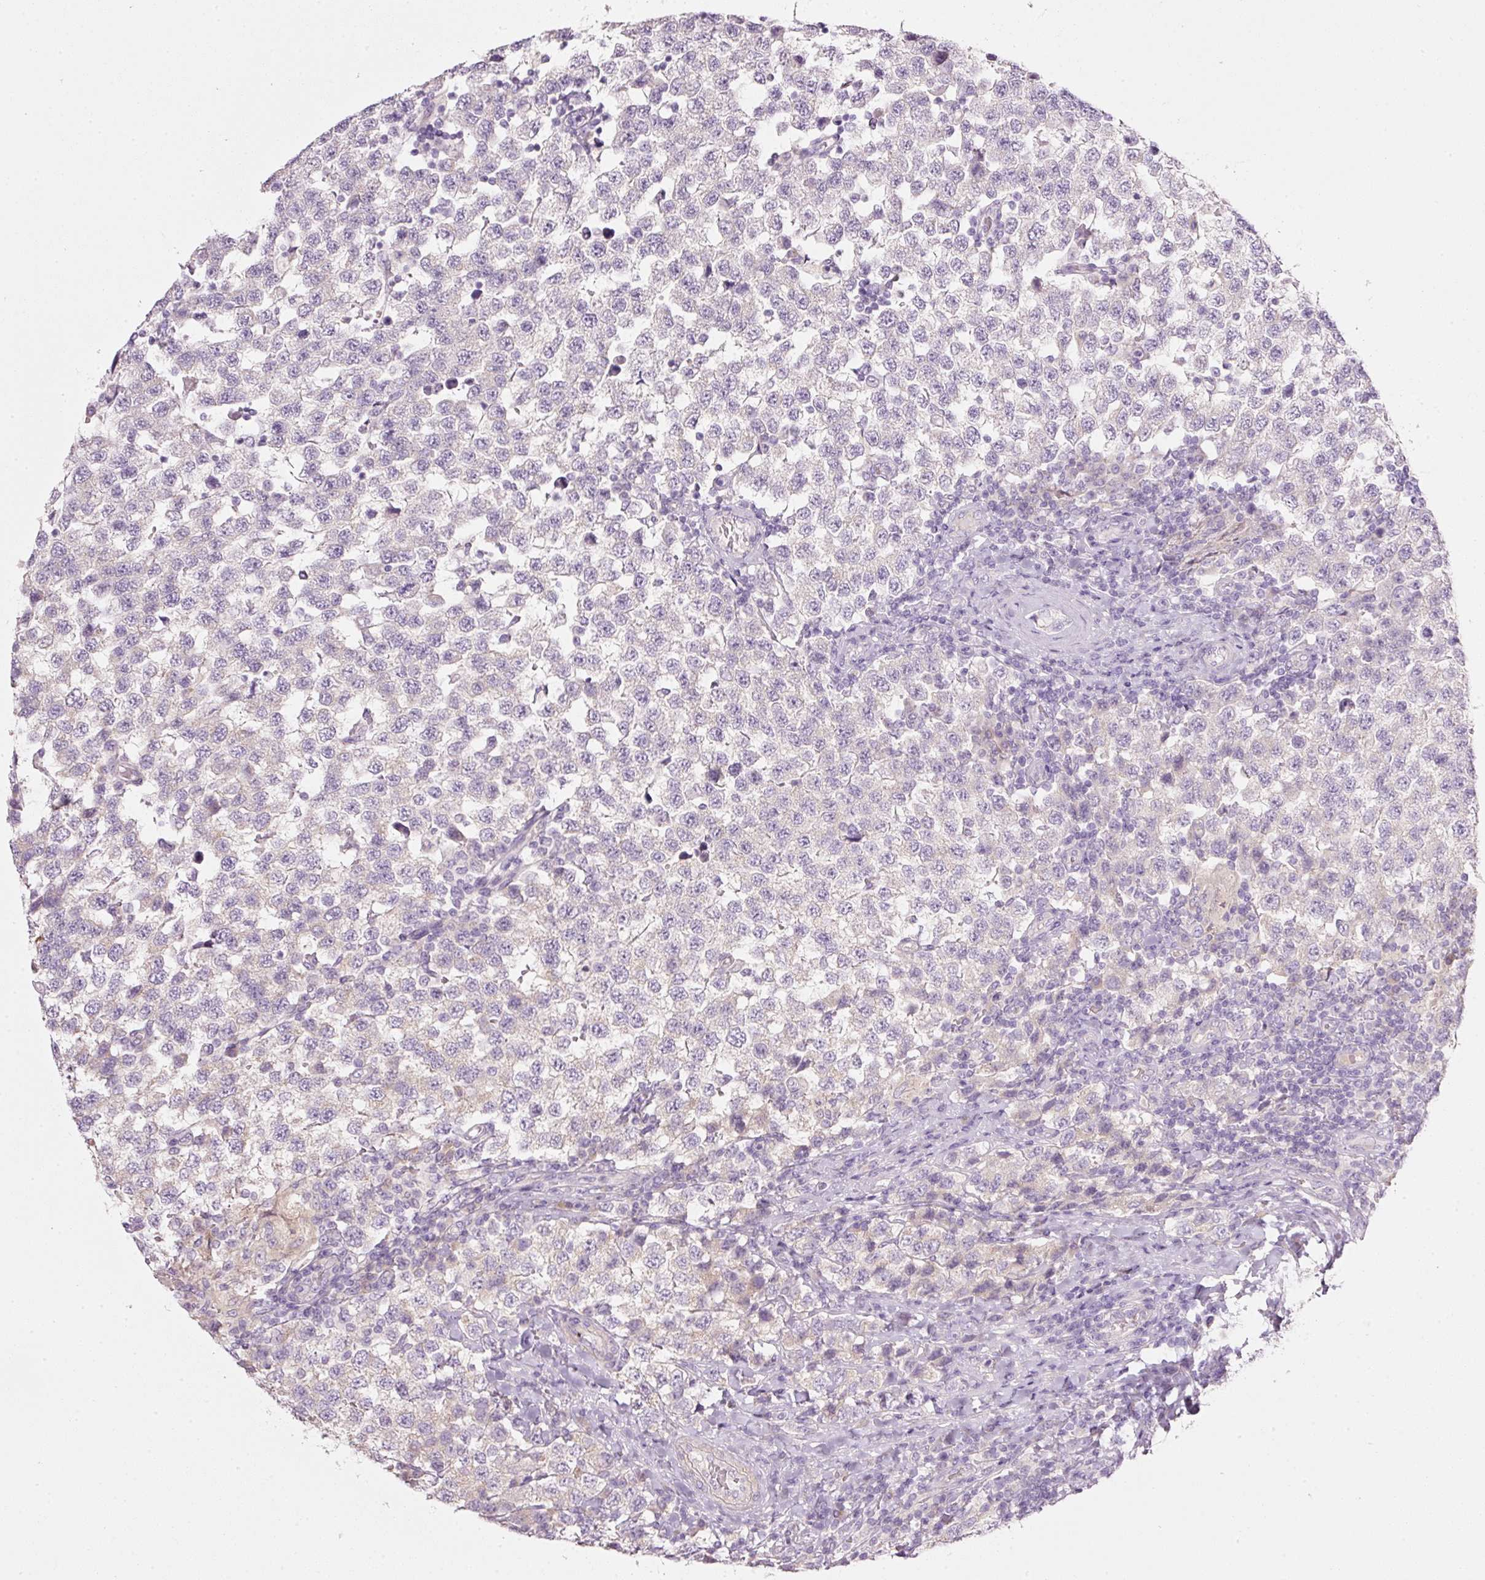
{"staining": {"intensity": "weak", "quantity": "<25%", "location": "cytoplasmic/membranous"}, "tissue": "testis cancer", "cell_type": "Tumor cells", "image_type": "cancer", "snomed": [{"axis": "morphology", "description": "Seminoma, NOS"}, {"axis": "topography", "description": "Testis"}], "caption": "Seminoma (testis) stained for a protein using immunohistochemistry (IHC) displays no expression tumor cells.", "gene": "PDXDC1", "patient": {"sex": "male", "age": 34}}